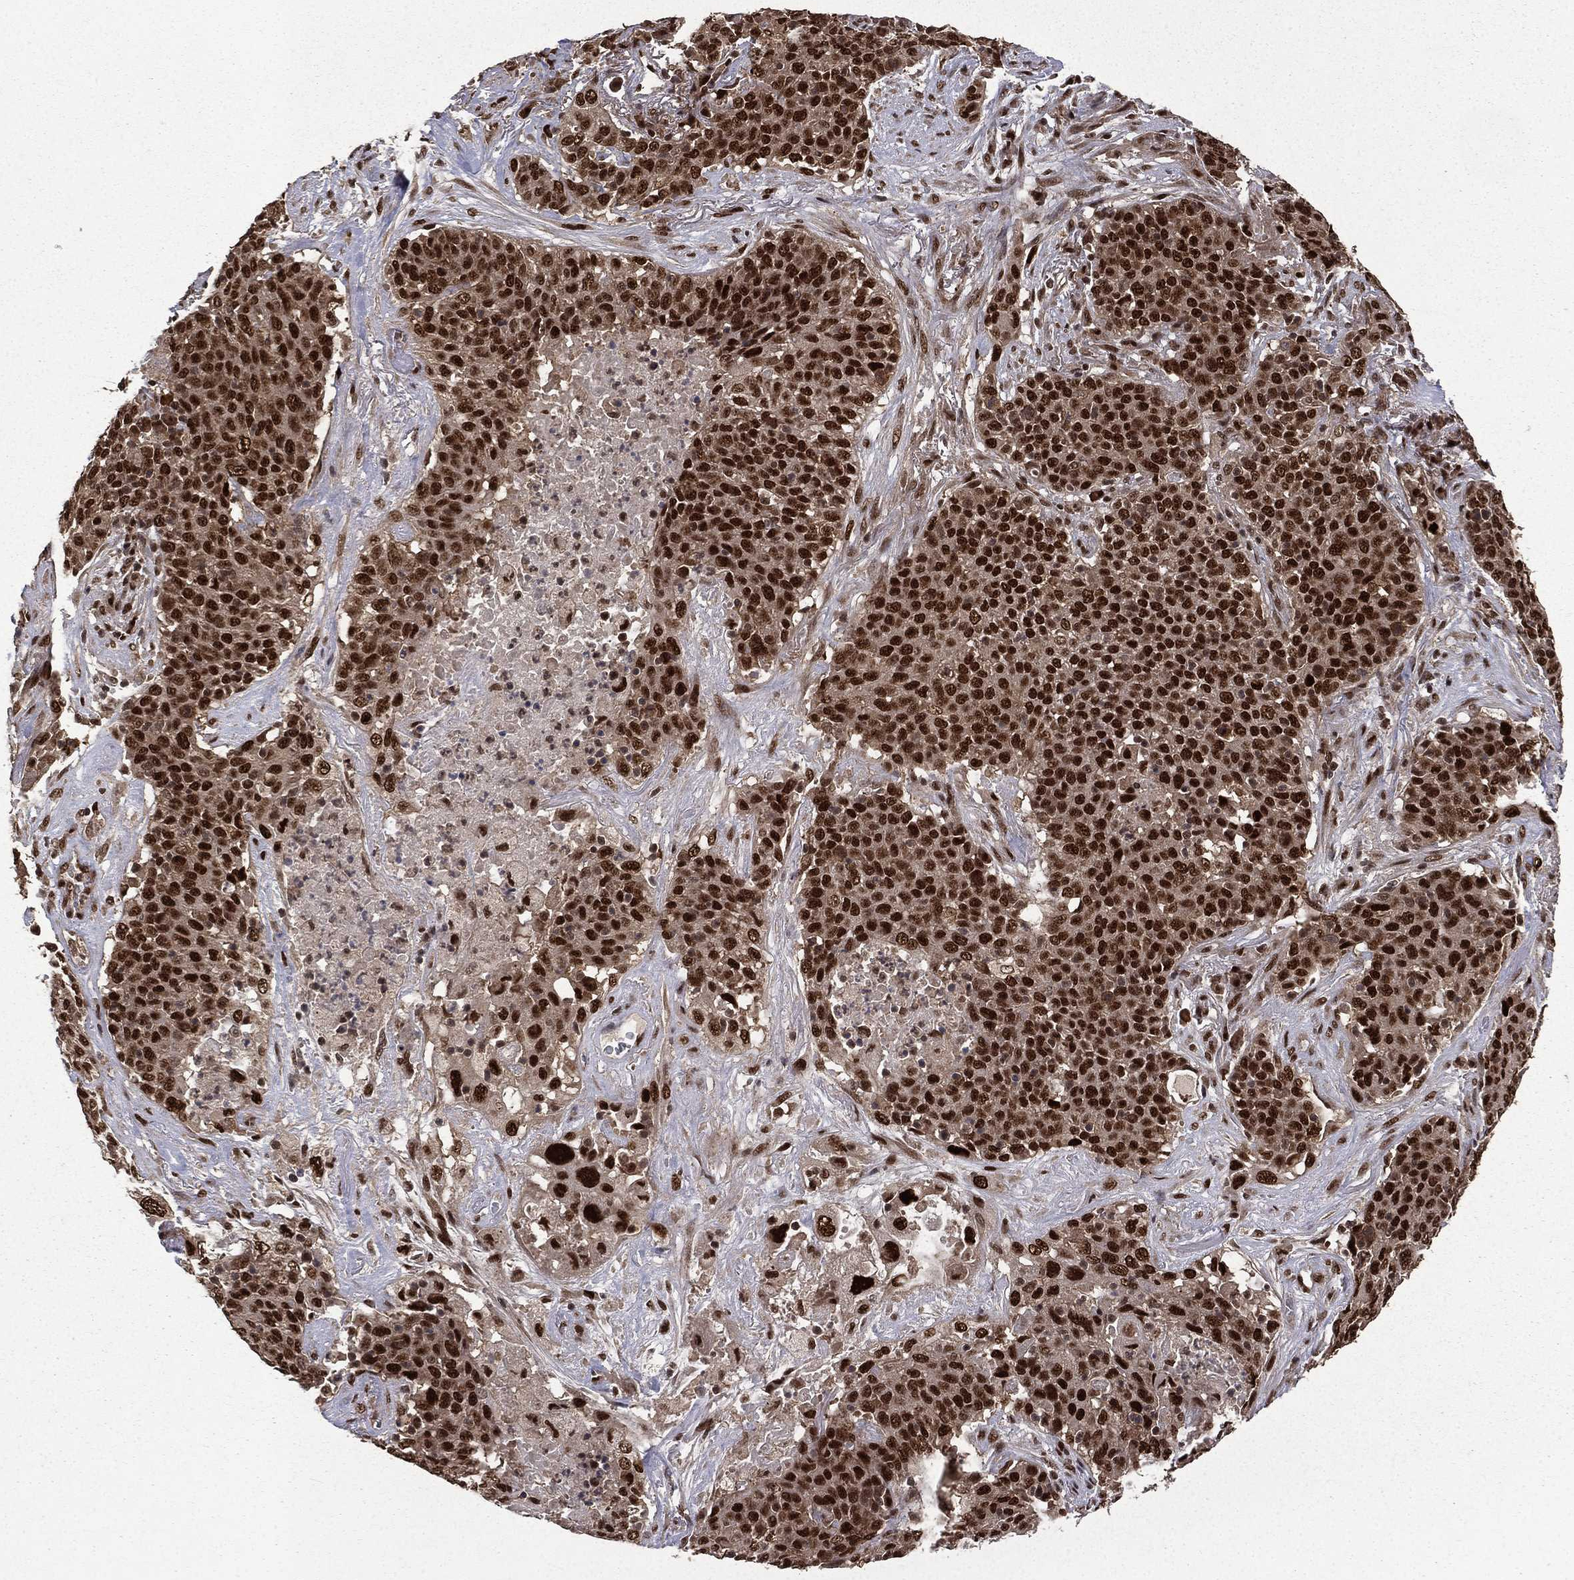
{"staining": {"intensity": "strong", "quantity": ">75%", "location": "nuclear"}, "tissue": "lung cancer", "cell_type": "Tumor cells", "image_type": "cancer", "snomed": [{"axis": "morphology", "description": "Squamous cell carcinoma, NOS"}, {"axis": "topography", "description": "Lung"}], "caption": "DAB (3,3'-diaminobenzidine) immunohistochemical staining of lung squamous cell carcinoma shows strong nuclear protein expression in approximately >75% of tumor cells. The protein is shown in brown color, while the nuclei are stained blue.", "gene": "JMJD6", "patient": {"sex": "male", "age": 82}}